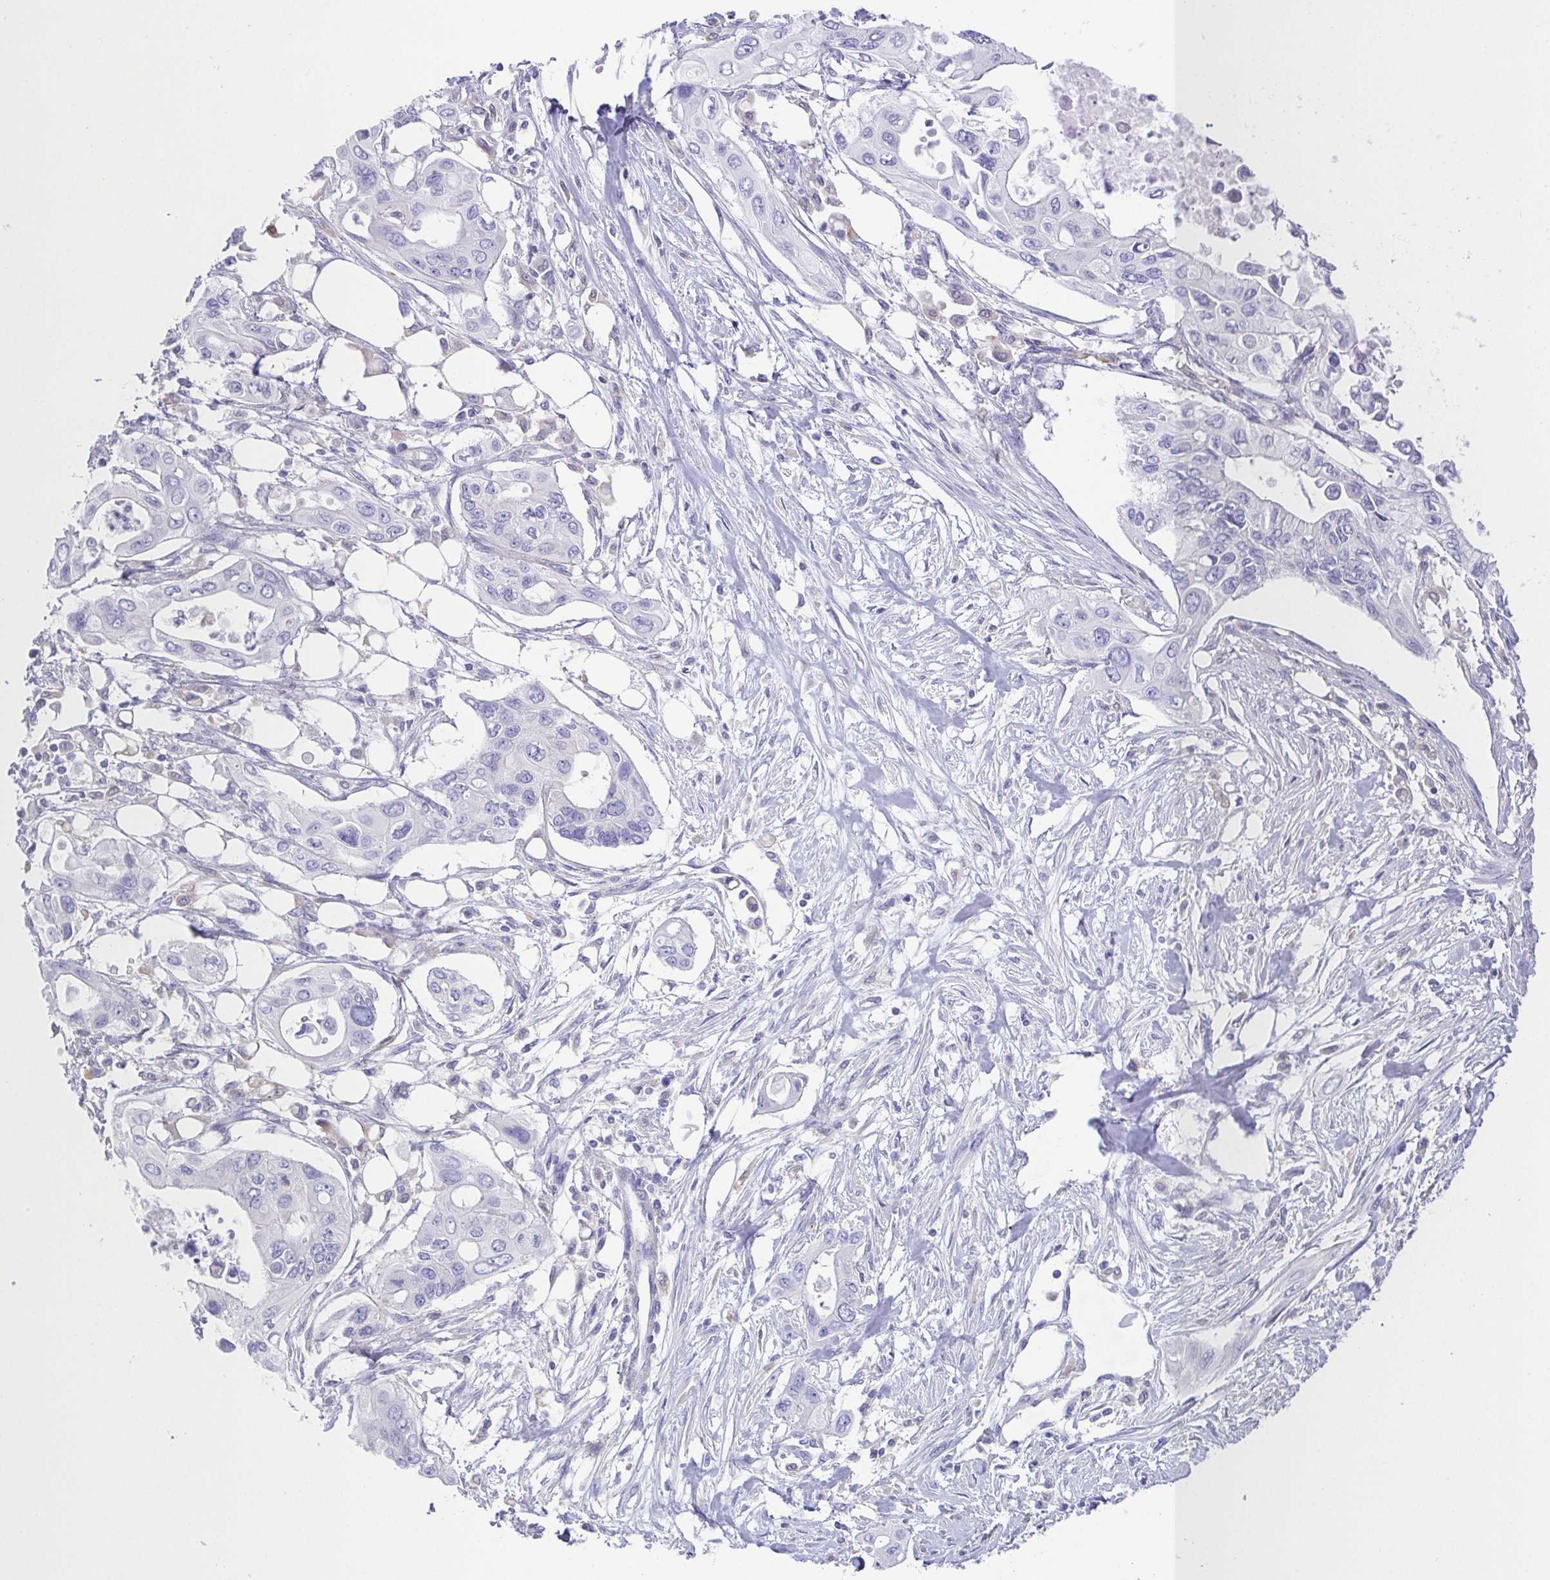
{"staining": {"intensity": "negative", "quantity": "none", "location": "none"}, "tissue": "pancreatic cancer", "cell_type": "Tumor cells", "image_type": "cancer", "snomed": [{"axis": "morphology", "description": "Adenocarcinoma, NOS"}, {"axis": "topography", "description": "Pancreas"}], "caption": "There is no significant staining in tumor cells of adenocarcinoma (pancreatic).", "gene": "PKDREJ", "patient": {"sex": "female", "age": 63}}